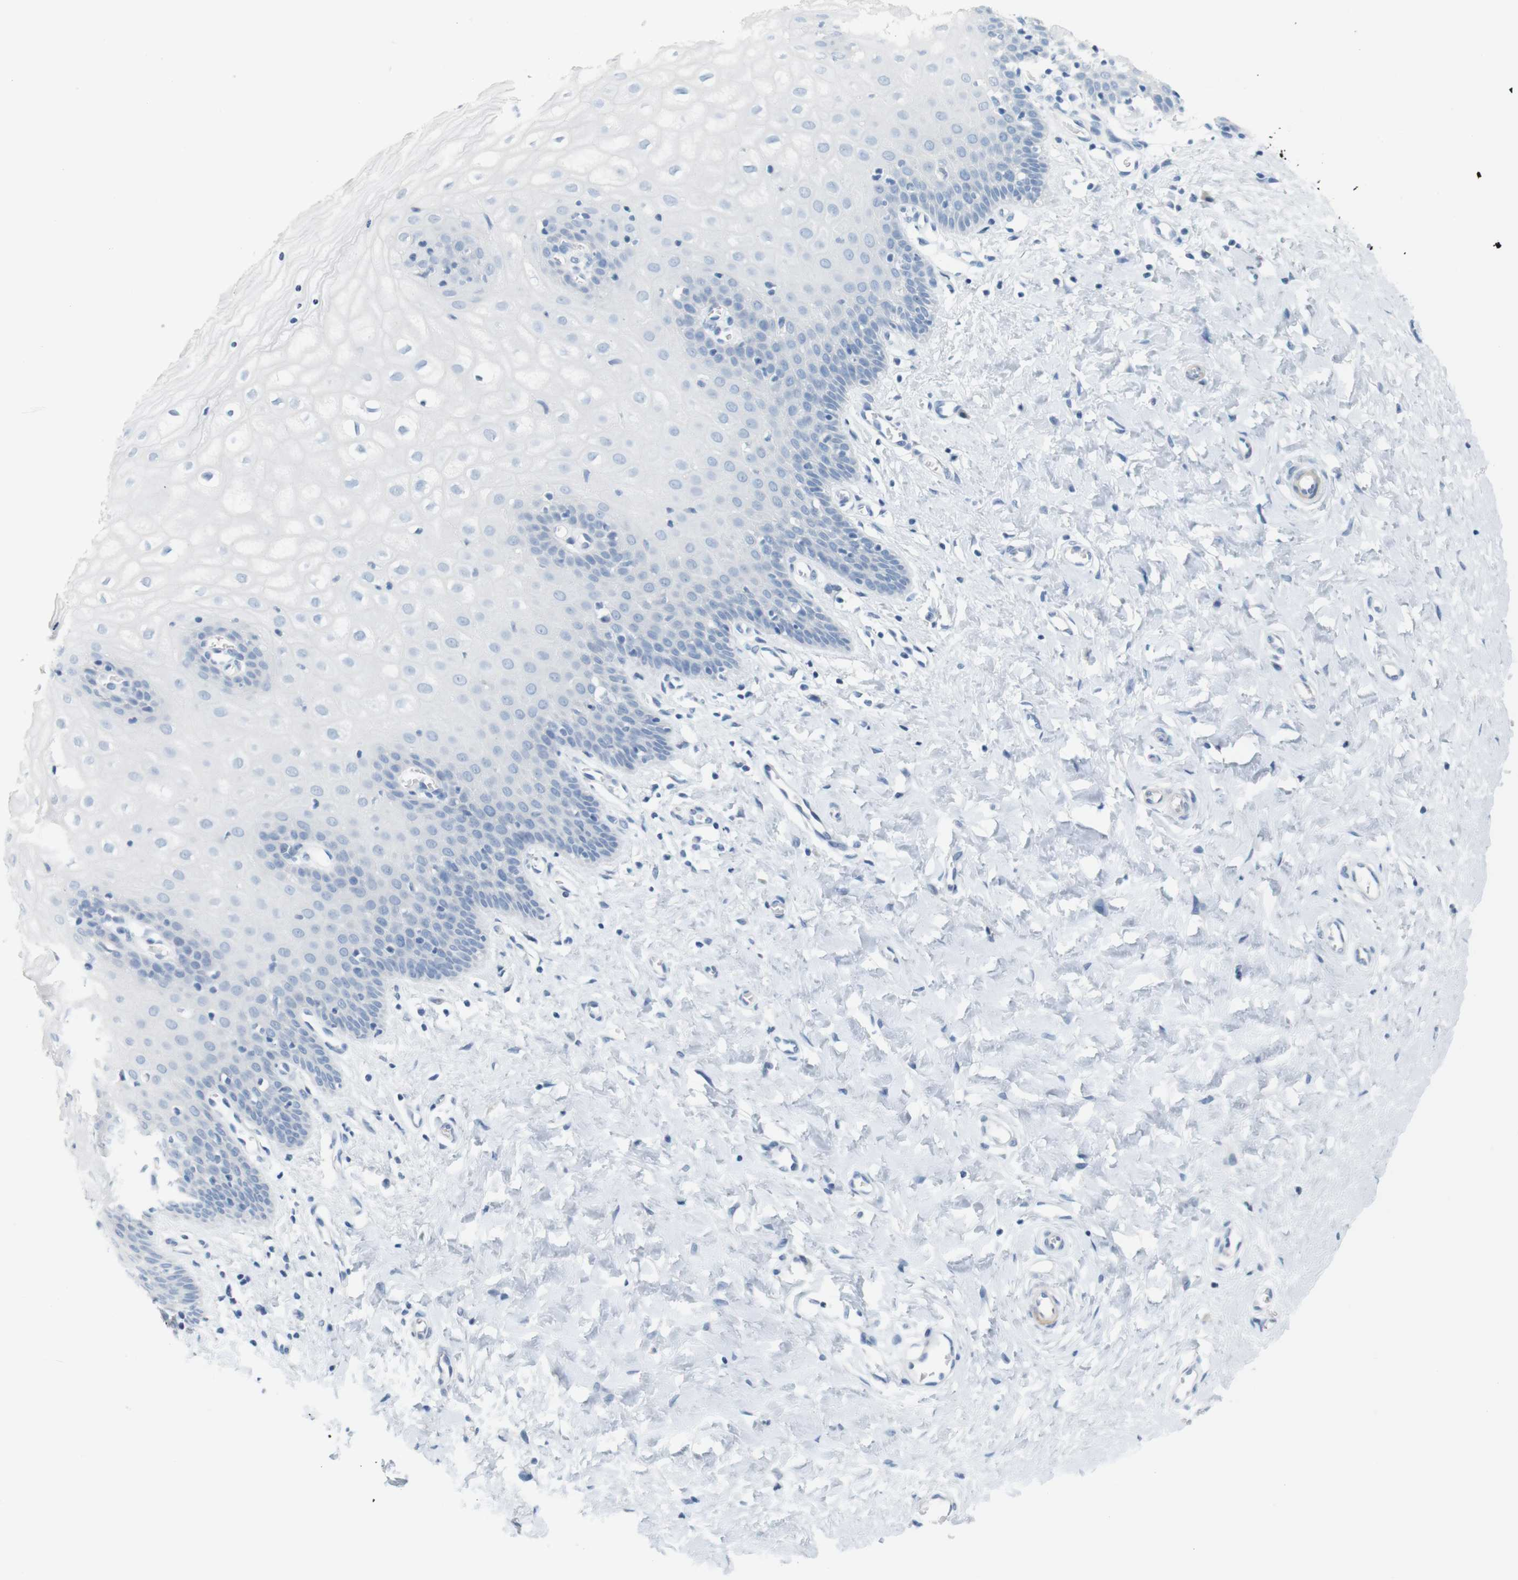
{"staining": {"intensity": "negative", "quantity": "none", "location": "none"}, "tissue": "cervix", "cell_type": "Glandular cells", "image_type": "normal", "snomed": [{"axis": "morphology", "description": "Normal tissue, NOS"}, {"axis": "topography", "description": "Cervix"}], "caption": "A photomicrograph of cervix stained for a protein reveals no brown staining in glandular cells. Brightfield microscopy of immunohistochemistry (IHC) stained with DAB (3,3'-diaminobenzidine) (brown) and hematoxylin (blue), captured at high magnification.", "gene": "HRH2", "patient": {"sex": "female", "age": 55}}